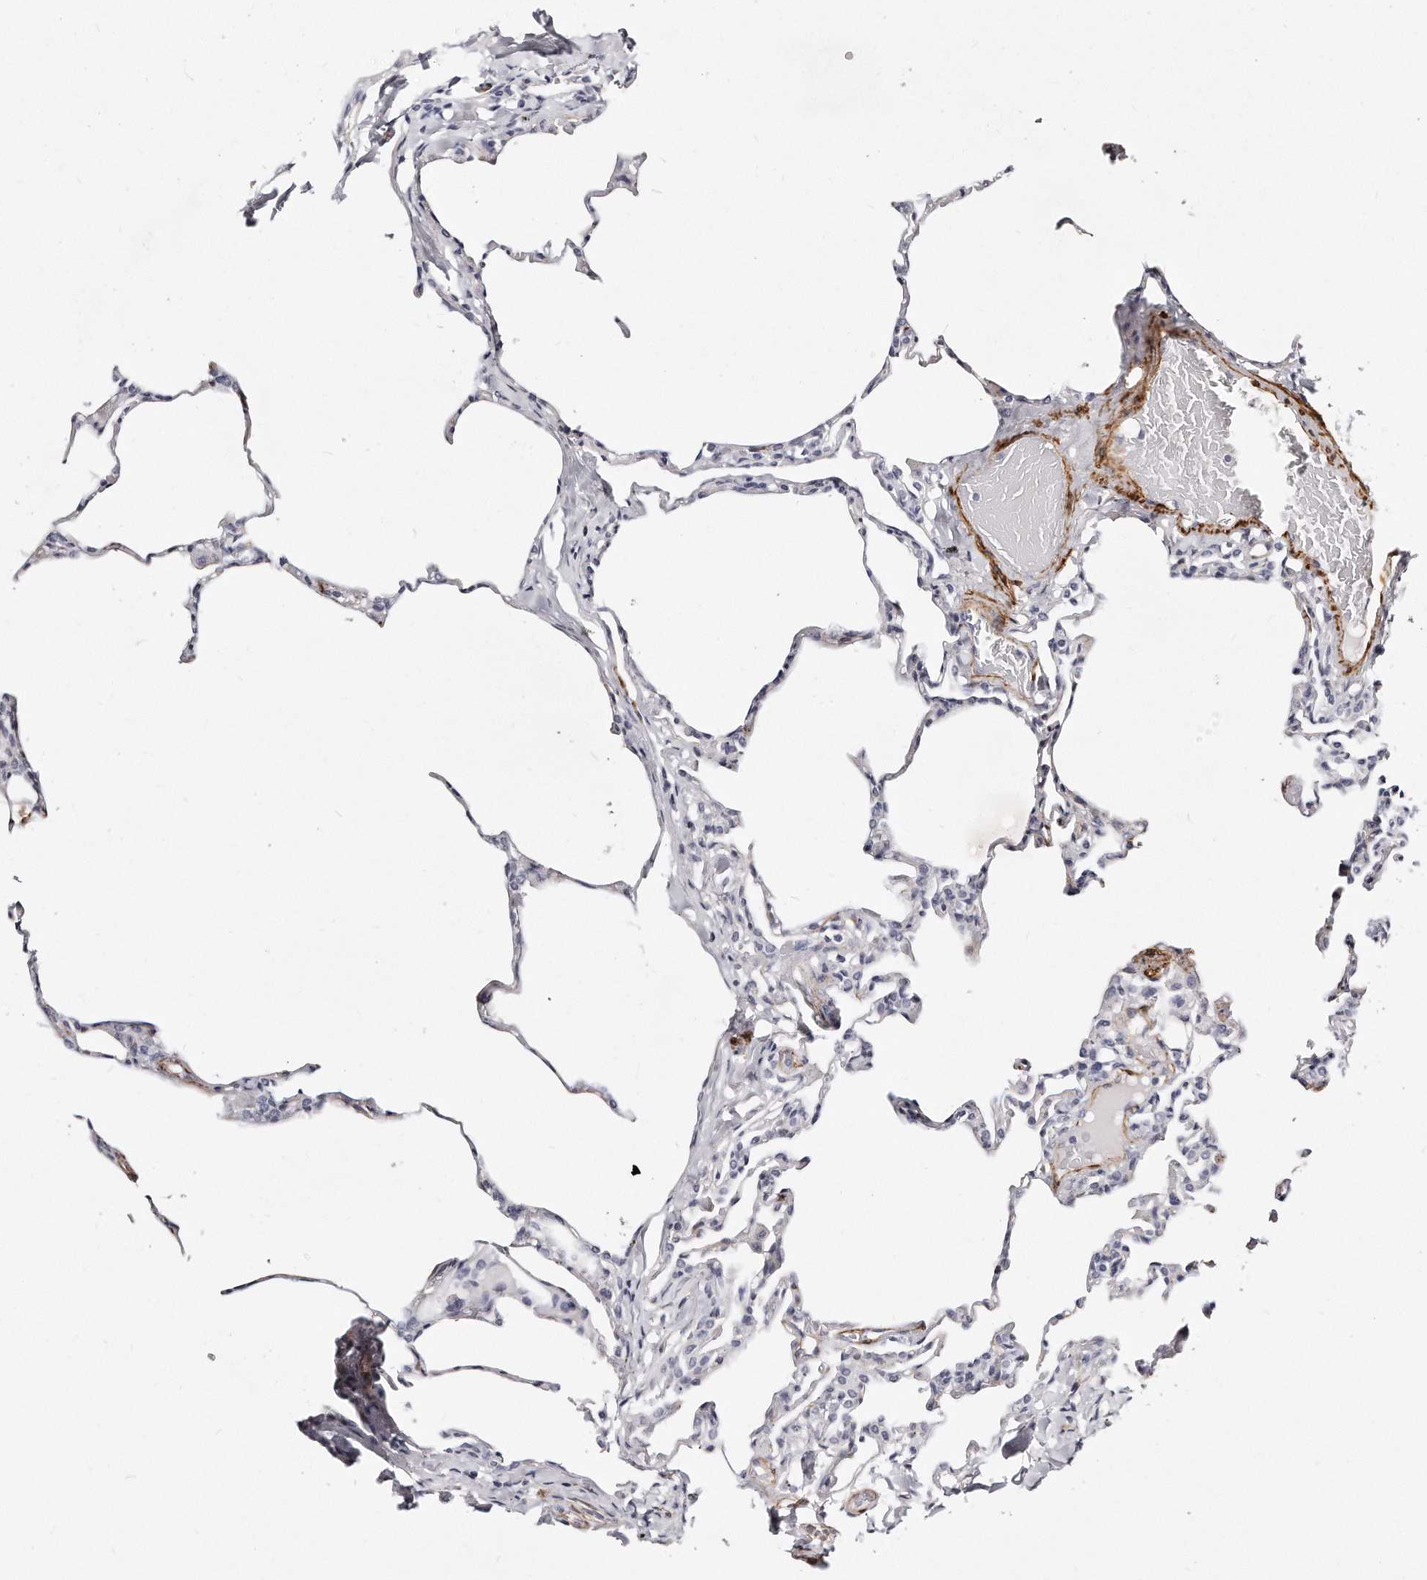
{"staining": {"intensity": "negative", "quantity": "none", "location": "none"}, "tissue": "lung", "cell_type": "Alveolar cells", "image_type": "normal", "snomed": [{"axis": "morphology", "description": "Normal tissue, NOS"}, {"axis": "topography", "description": "Lung"}], "caption": "Alveolar cells show no significant protein positivity in normal lung. (DAB immunohistochemistry (IHC), high magnification).", "gene": "LMOD1", "patient": {"sex": "male", "age": 20}}